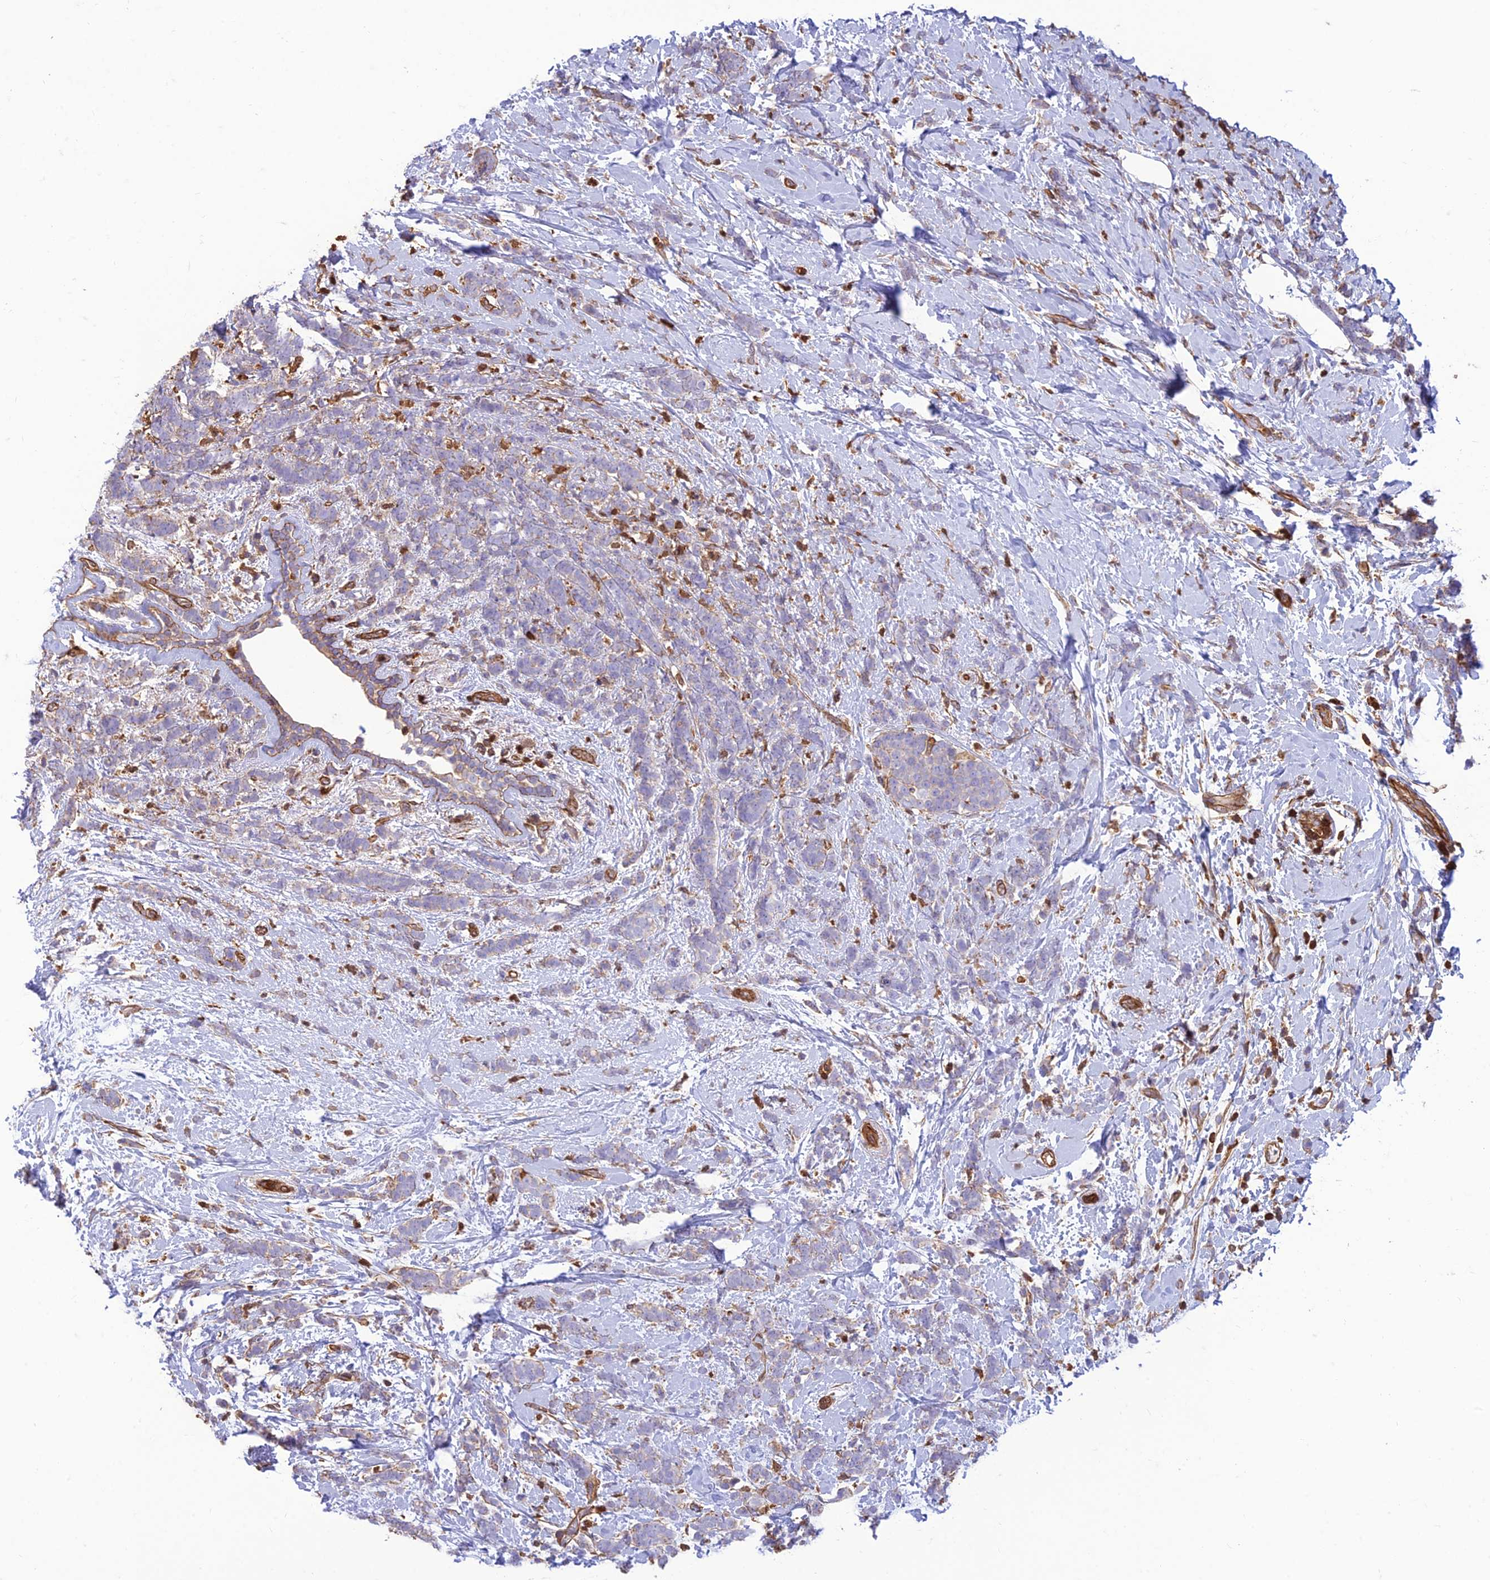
{"staining": {"intensity": "negative", "quantity": "none", "location": "none"}, "tissue": "breast cancer", "cell_type": "Tumor cells", "image_type": "cancer", "snomed": [{"axis": "morphology", "description": "Lobular carcinoma"}, {"axis": "topography", "description": "Breast"}], "caption": "High power microscopy photomicrograph of an IHC micrograph of breast lobular carcinoma, revealing no significant positivity in tumor cells.", "gene": "HPSE2", "patient": {"sex": "female", "age": 58}}